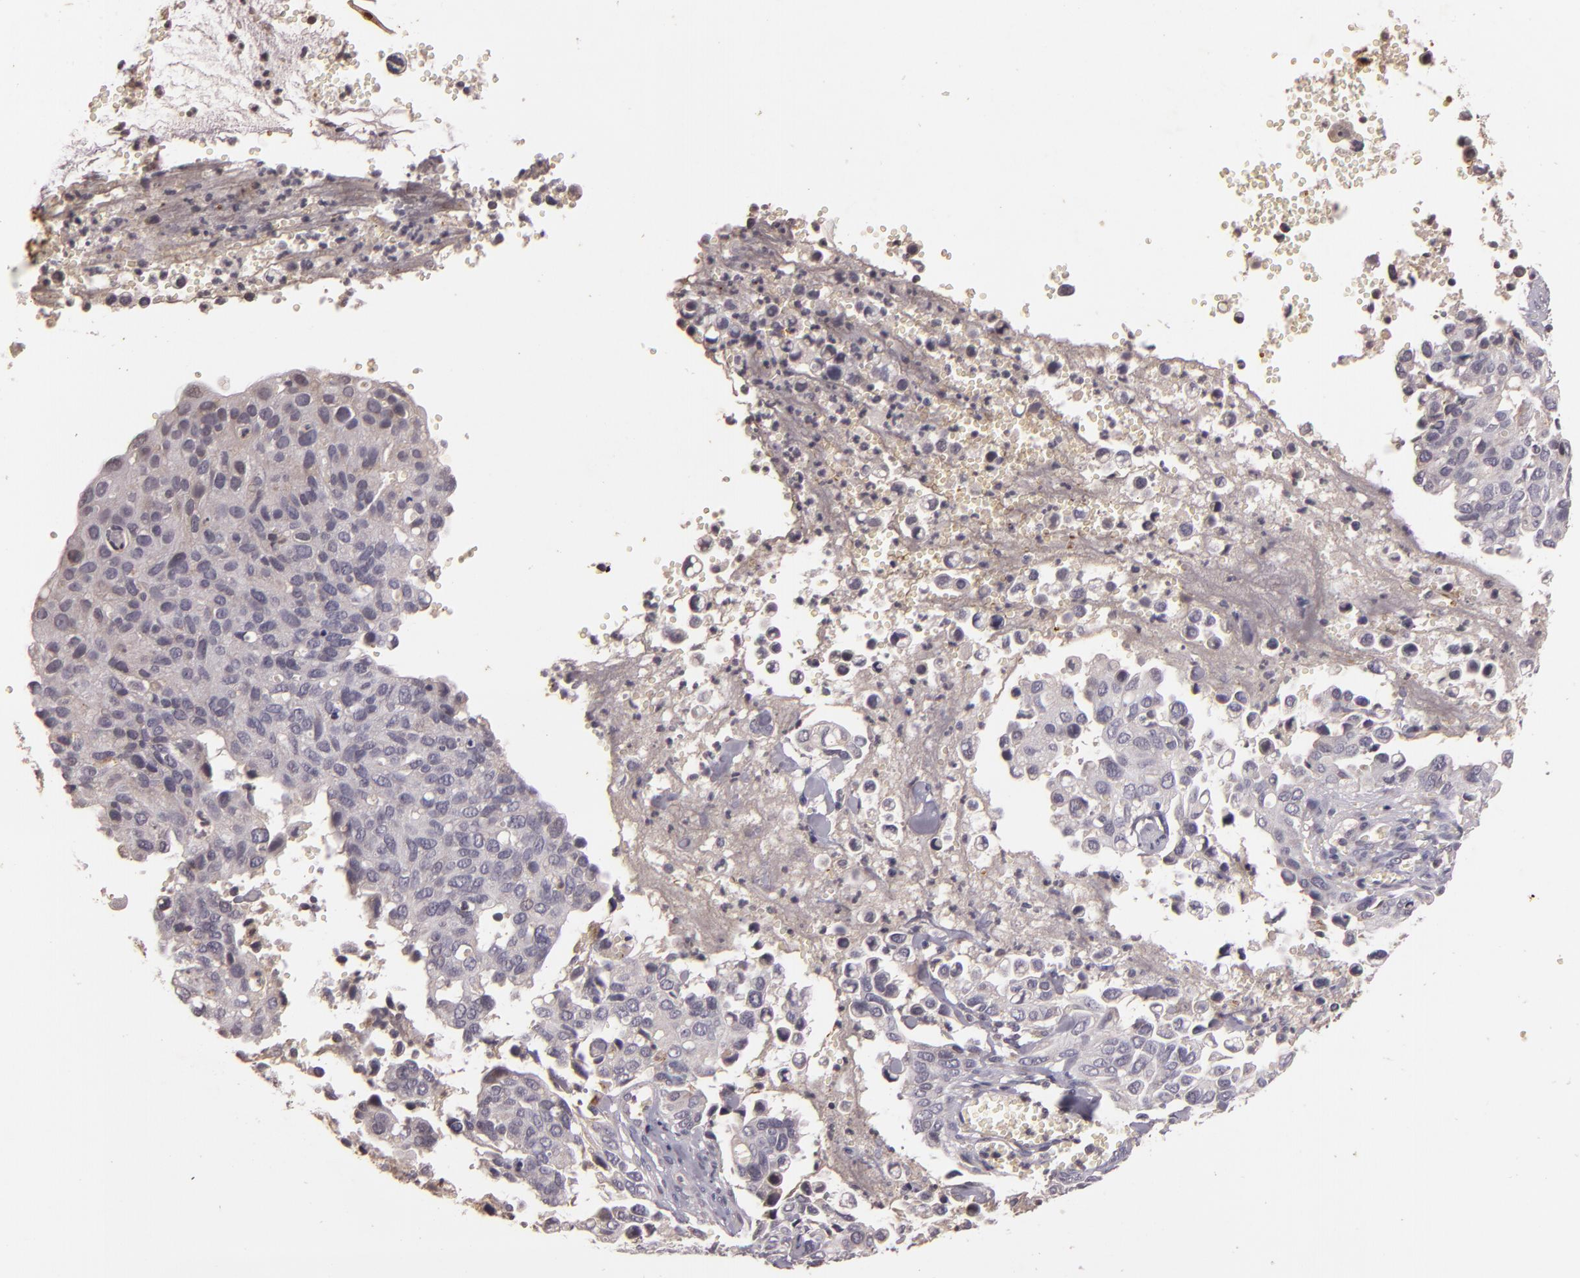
{"staining": {"intensity": "negative", "quantity": "none", "location": "none"}, "tissue": "cervical cancer", "cell_type": "Tumor cells", "image_type": "cancer", "snomed": [{"axis": "morphology", "description": "Normal tissue, NOS"}, {"axis": "morphology", "description": "Squamous cell carcinoma, NOS"}, {"axis": "topography", "description": "Cervix"}], "caption": "The immunohistochemistry (IHC) histopathology image has no significant staining in tumor cells of squamous cell carcinoma (cervical) tissue.", "gene": "TFF1", "patient": {"sex": "female", "age": 45}}